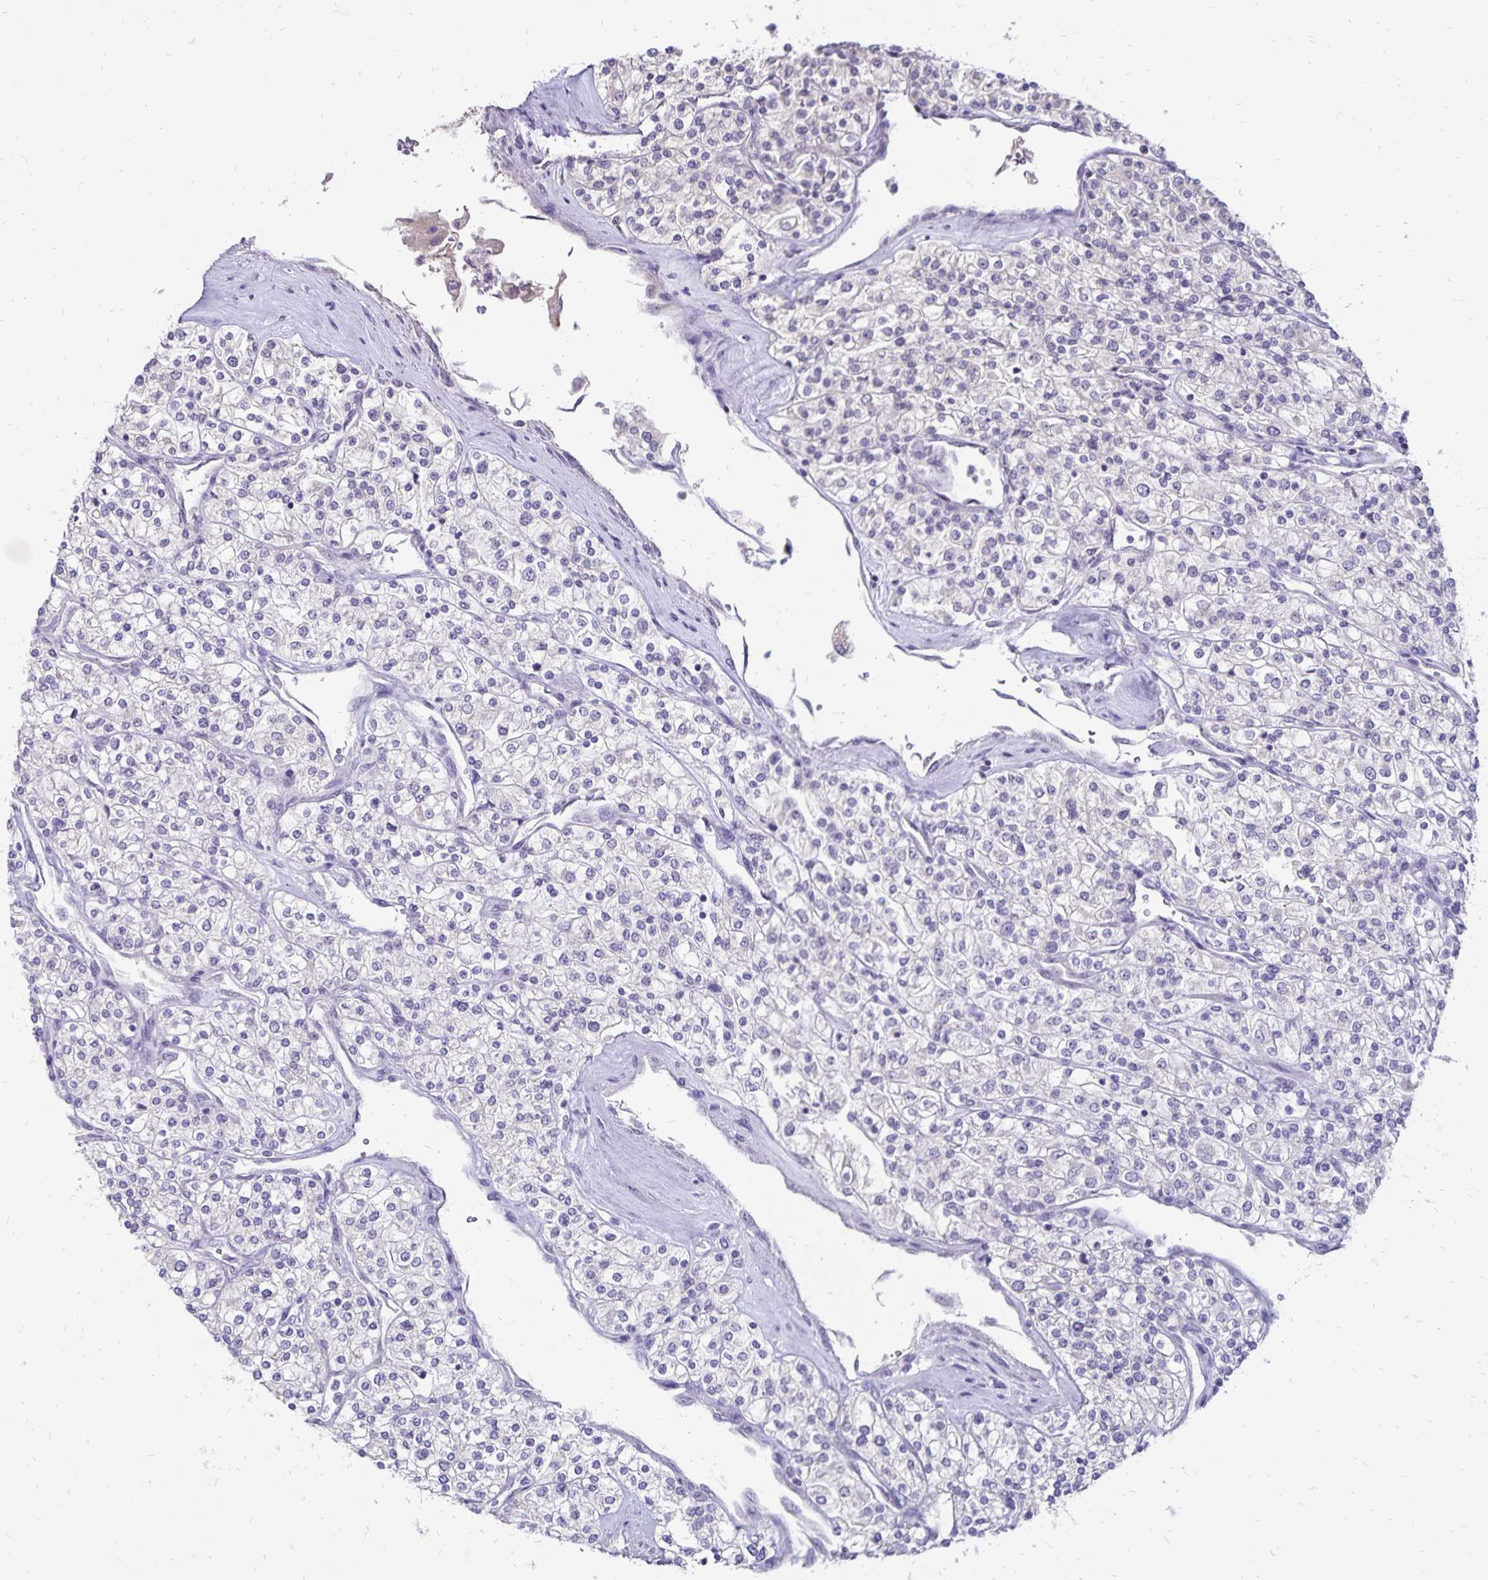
{"staining": {"intensity": "negative", "quantity": "none", "location": "none"}, "tissue": "renal cancer", "cell_type": "Tumor cells", "image_type": "cancer", "snomed": [{"axis": "morphology", "description": "Adenocarcinoma, NOS"}, {"axis": "topography", "description": "Kidney"}], "caption": "Micrograph shows no protein staining in tumor cells of renal adenocarcinoma tissue.", "gene": "POLB", "patient": {"sex": "male", "age": 80}}